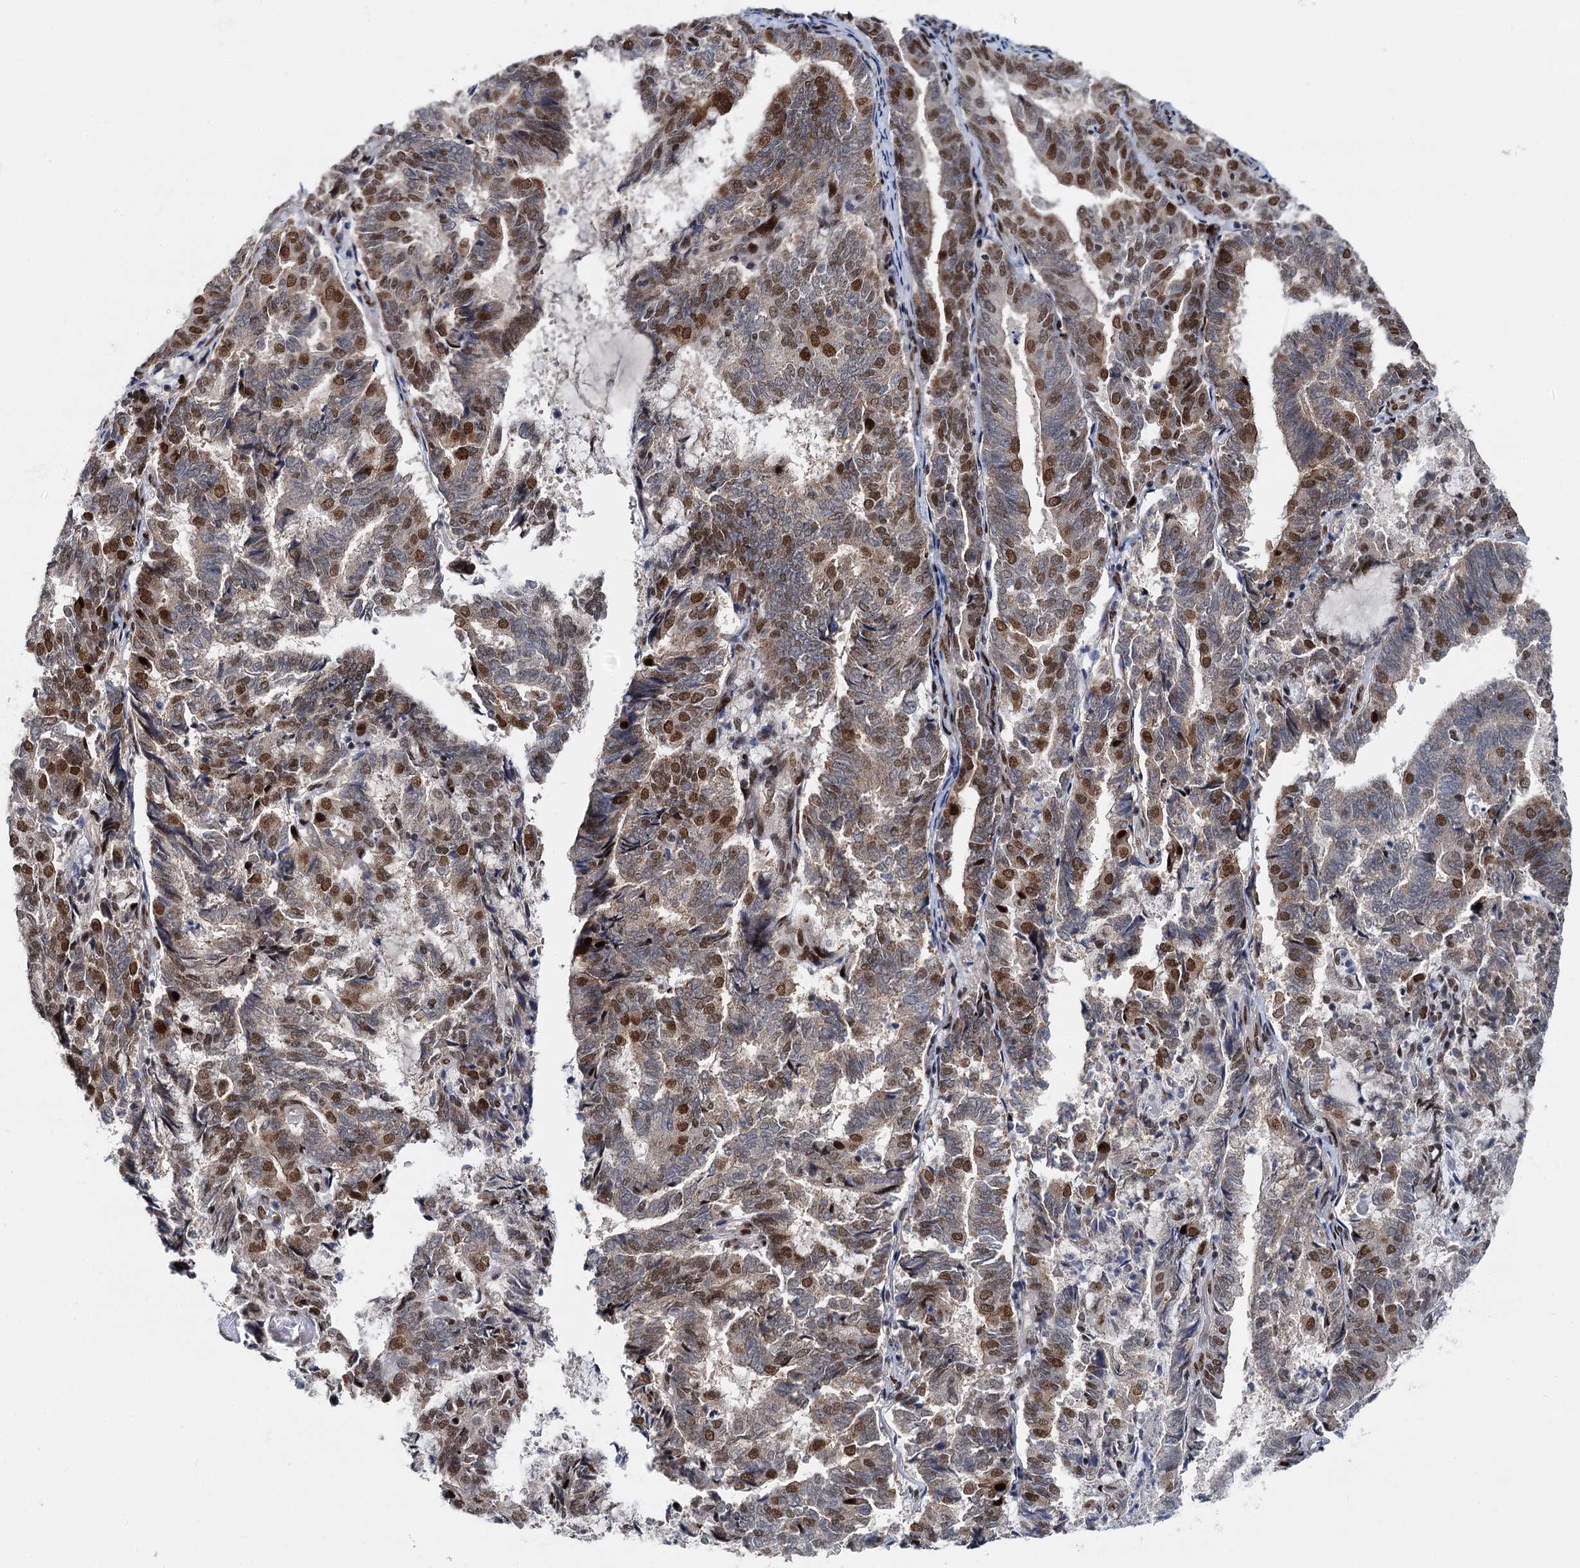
{"staining": {"intensity": "moderate", "quantity": ">75%", "location": "nuclear"}, "tissue": "endometrial cancer", "cell_type": "Tumor cells", "image_type": "cancer", "snomed": [{"axis": "morphology", "description": "Adenocarcinoma, NOS"}, {"axis": "topography", "description": "Endometrium"}], "caption": "Endometrial adenocarcinoma stained with a brown dye shows moderate nuclear positive positivity in about >75% of tumor cells.", "gene": "RUFY2", "patient": {"sex": "female", "age": 80}}